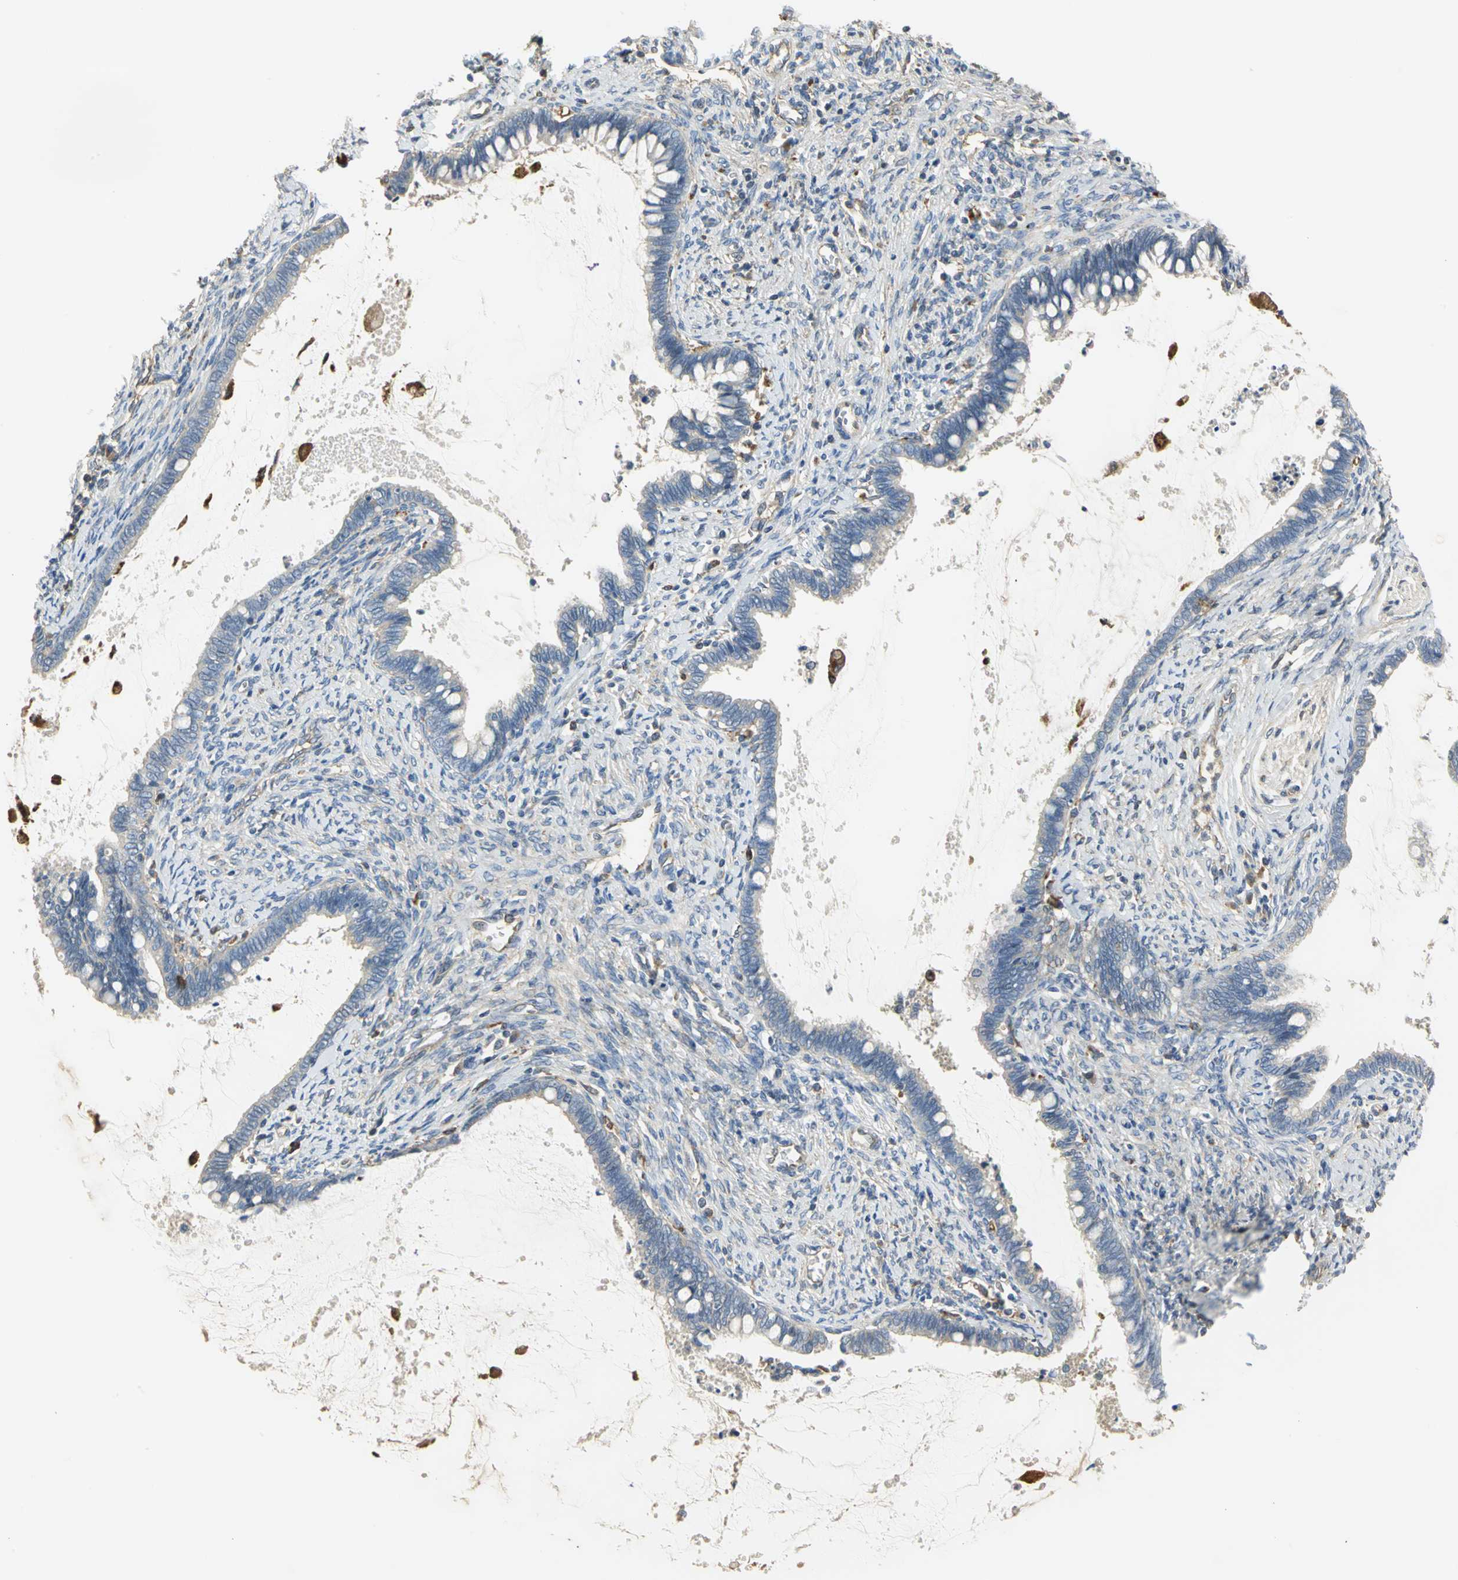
{"staining": {"intensity": "negative", "quantity": "none", "location": "none"}, "tissue": "cervical cancer", "cell_type": "Tumor cells", "image_type": "cancer", "snomed": [{"axis": "morphology", "description": "Adenocarcinoma, NOS"}, {"axis": "topography", "description": "Cervix"}], "caption": "This histopathology image is of cervical cancer (adenocarcinoma) stained with immunohistochemistry (IHC) to label a protein in brown with the nuclei are counter-stained blue. There is no positivity in tumor cells.", "gene": "DIAPH2", "patient": {"sex": "female", "age": 44}}